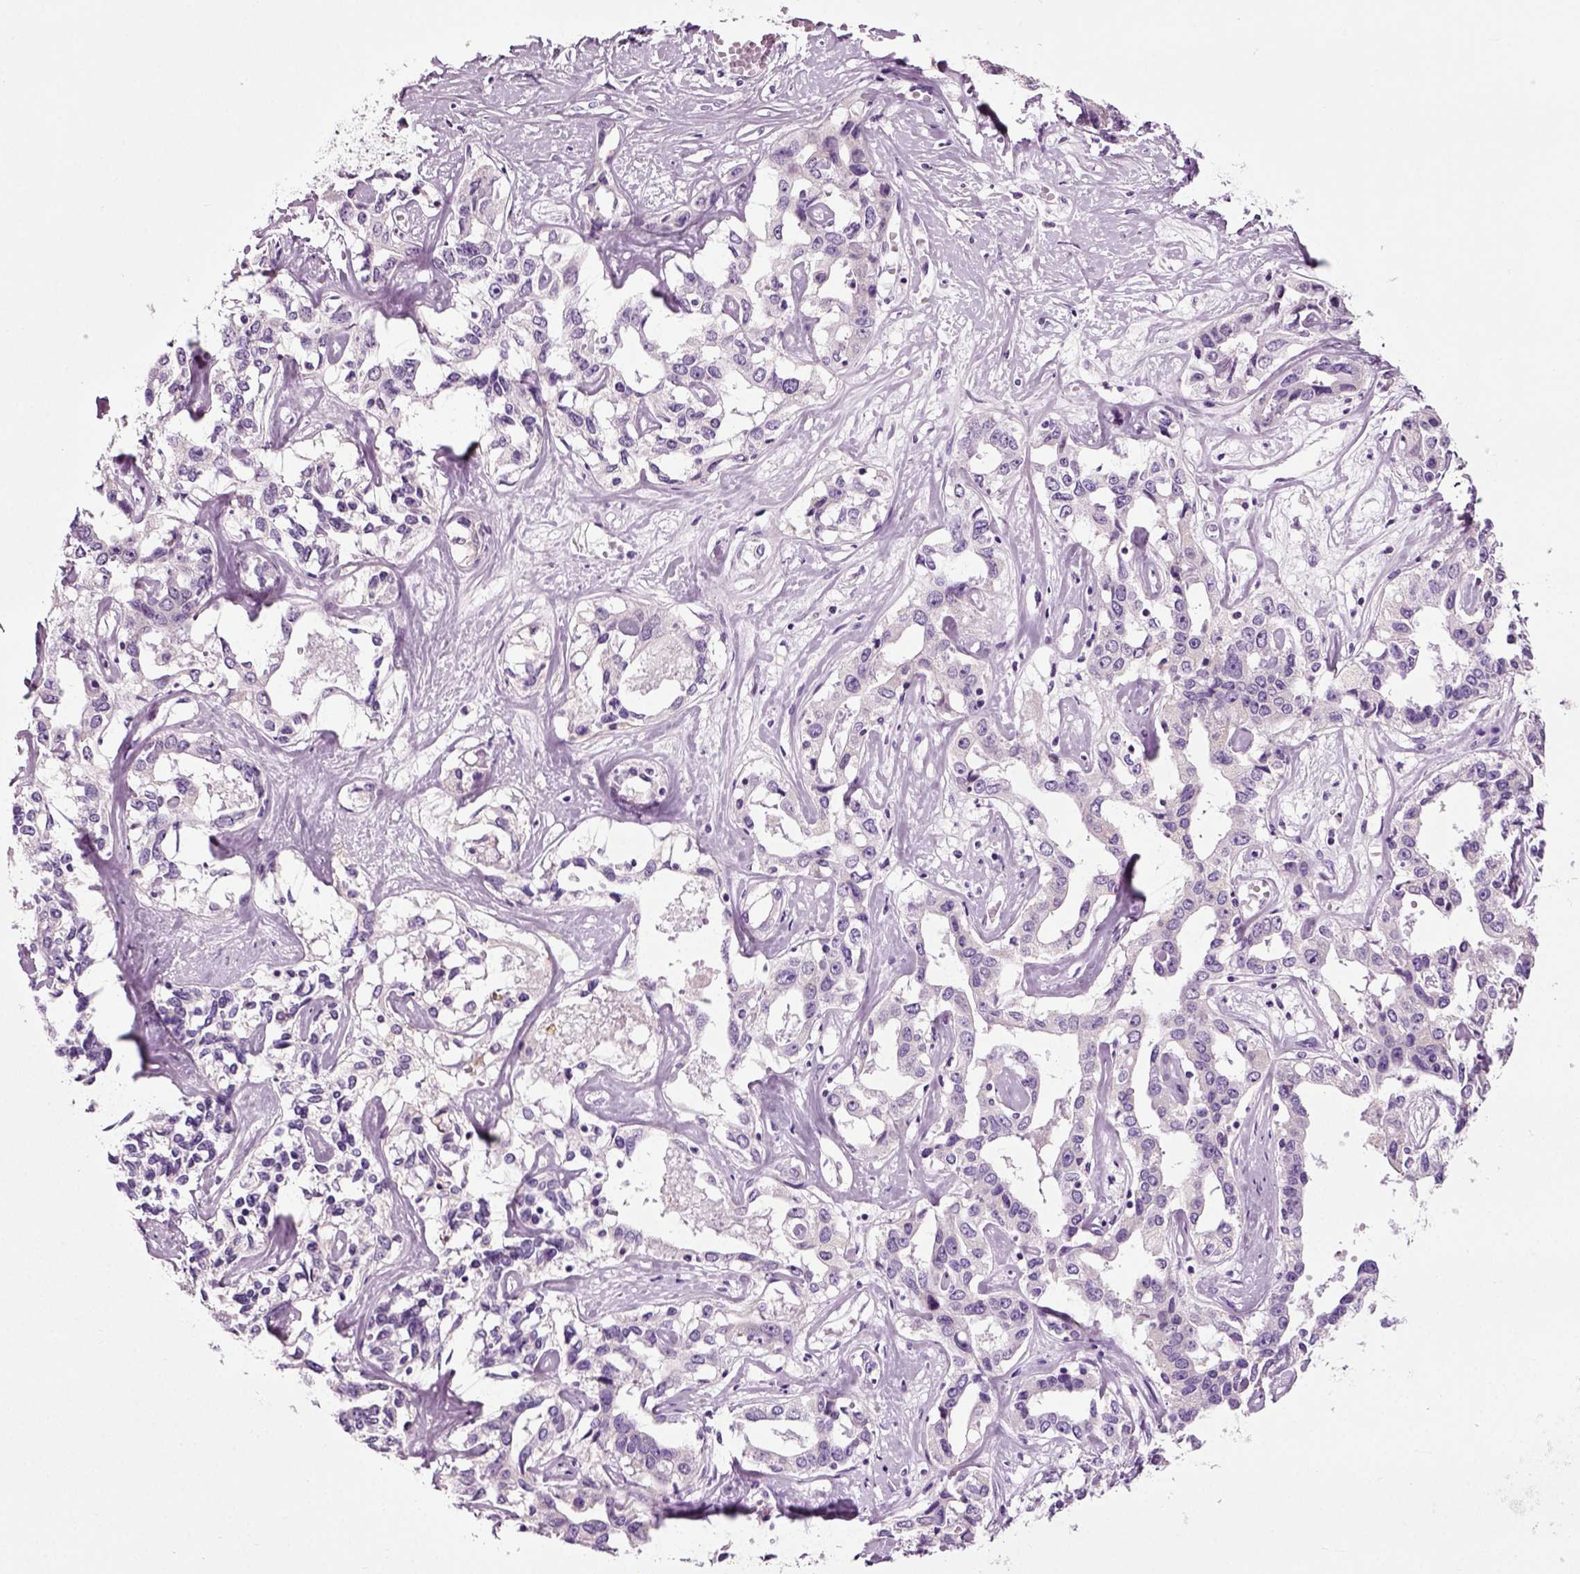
{"staining": {"intensity": "negative", "quantity": "none", "location": "none"}, "tissue": "liver cancer", "cell_type": "Tumor cells", "image_type": "cancer", "snomed": [{"axis": "morphology", "description": "Cholangiocarcinoma"}, {"axis": "topography", "description": "Liver"}], "caption": "Liver cancer (cholangiocarcinoma) stained for a protein using immunohistochemistry (IHC) exhibits no staining tumor cells.", "gene": "DNAH10", "patient": {"sex": "male", "age": 59}}